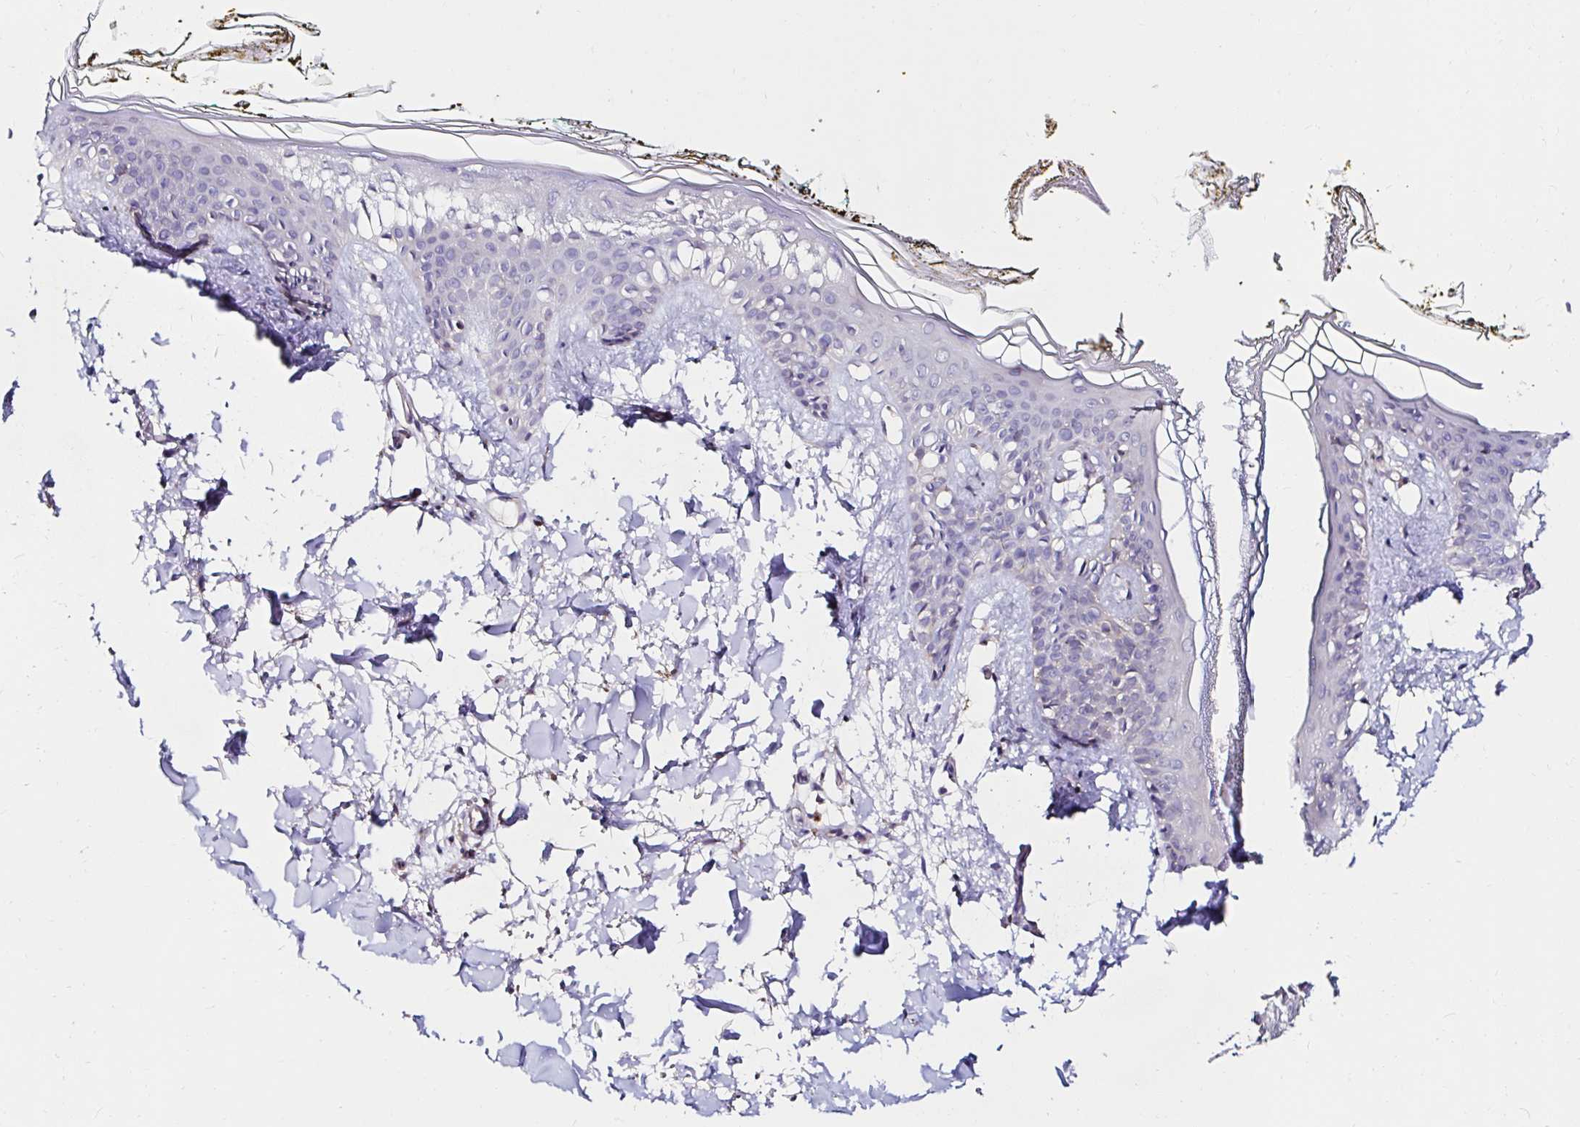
{"staining": {"intensity": "negative", "quantity": "none", "location": "none"}, "tissue": "skin", "cell_type": "Fibroblasts", "image_type": "normal", "snomed": [{"axis": "morphology", "description": "Normal tissue, NOS"}, {"axis": "topography", "description": "Skin"}], "caption": "The micrograph exhibits no staining of fibroblasts in unremarkable skin. The staining is performed using DAB brown chromogen with nuclei counter-stained in using hematoxylin.", "gene": "VSIG2", "patient": {"sex": "female", "age": 34}}